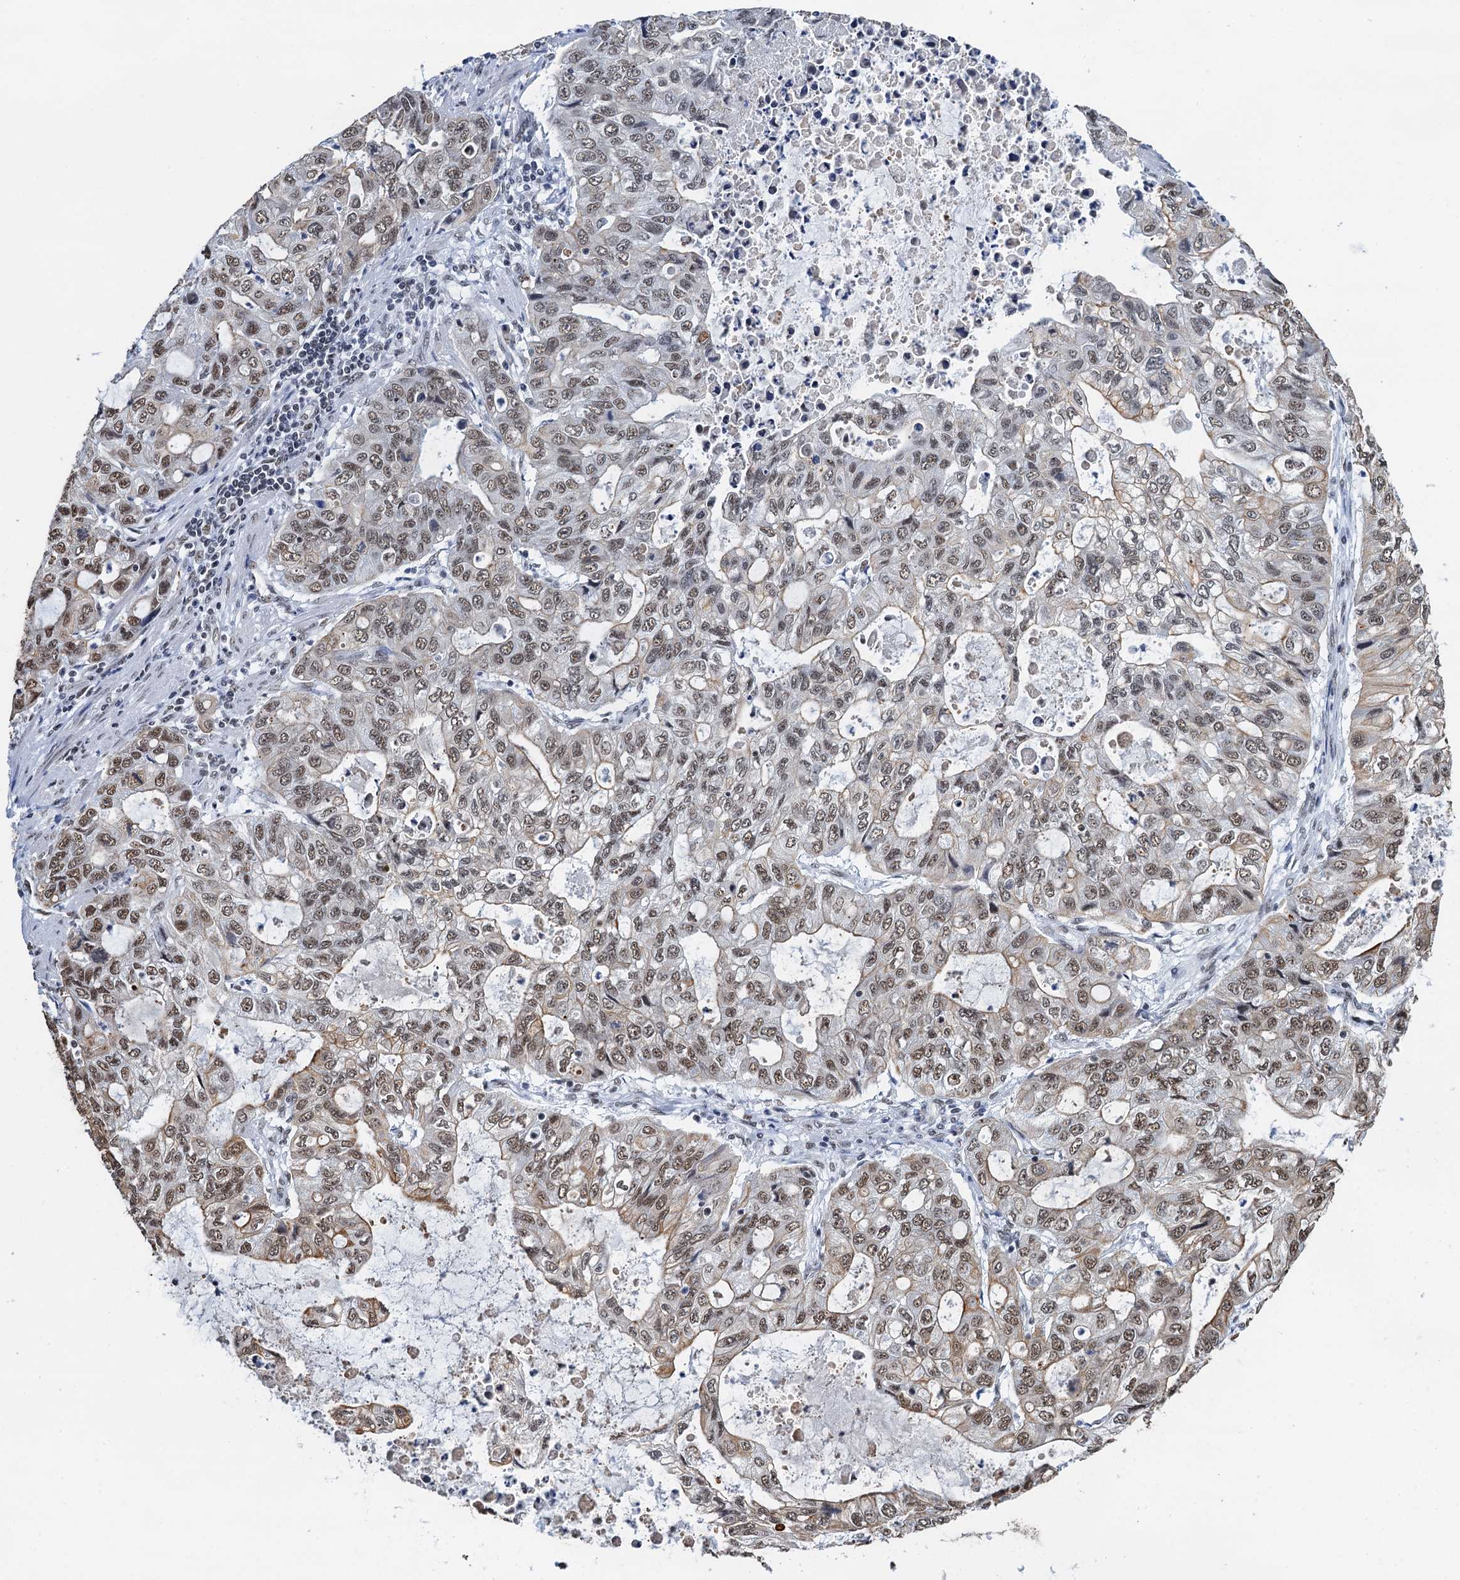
{"staining": {"intensity": "moderate", "quantity": "25%-75%", "location": "nuclear"}, "tissue": "stomach cancer", "cell_type": "Tumor cells", "image_type": "cancer", "snomed": [{"axis": "morphology", "description": "Adenocarcinoma, NOS"}, {"axis": "topography", "description": "Stomach, upper"}], "caption": "Moderate nuclear protein positivity is seen in approximately 25%-75% of tumor cells in stomach cancer (adenocarcinoma).", "gene": "ZNF609", "patient": {"sex": "female", "age": 52}}